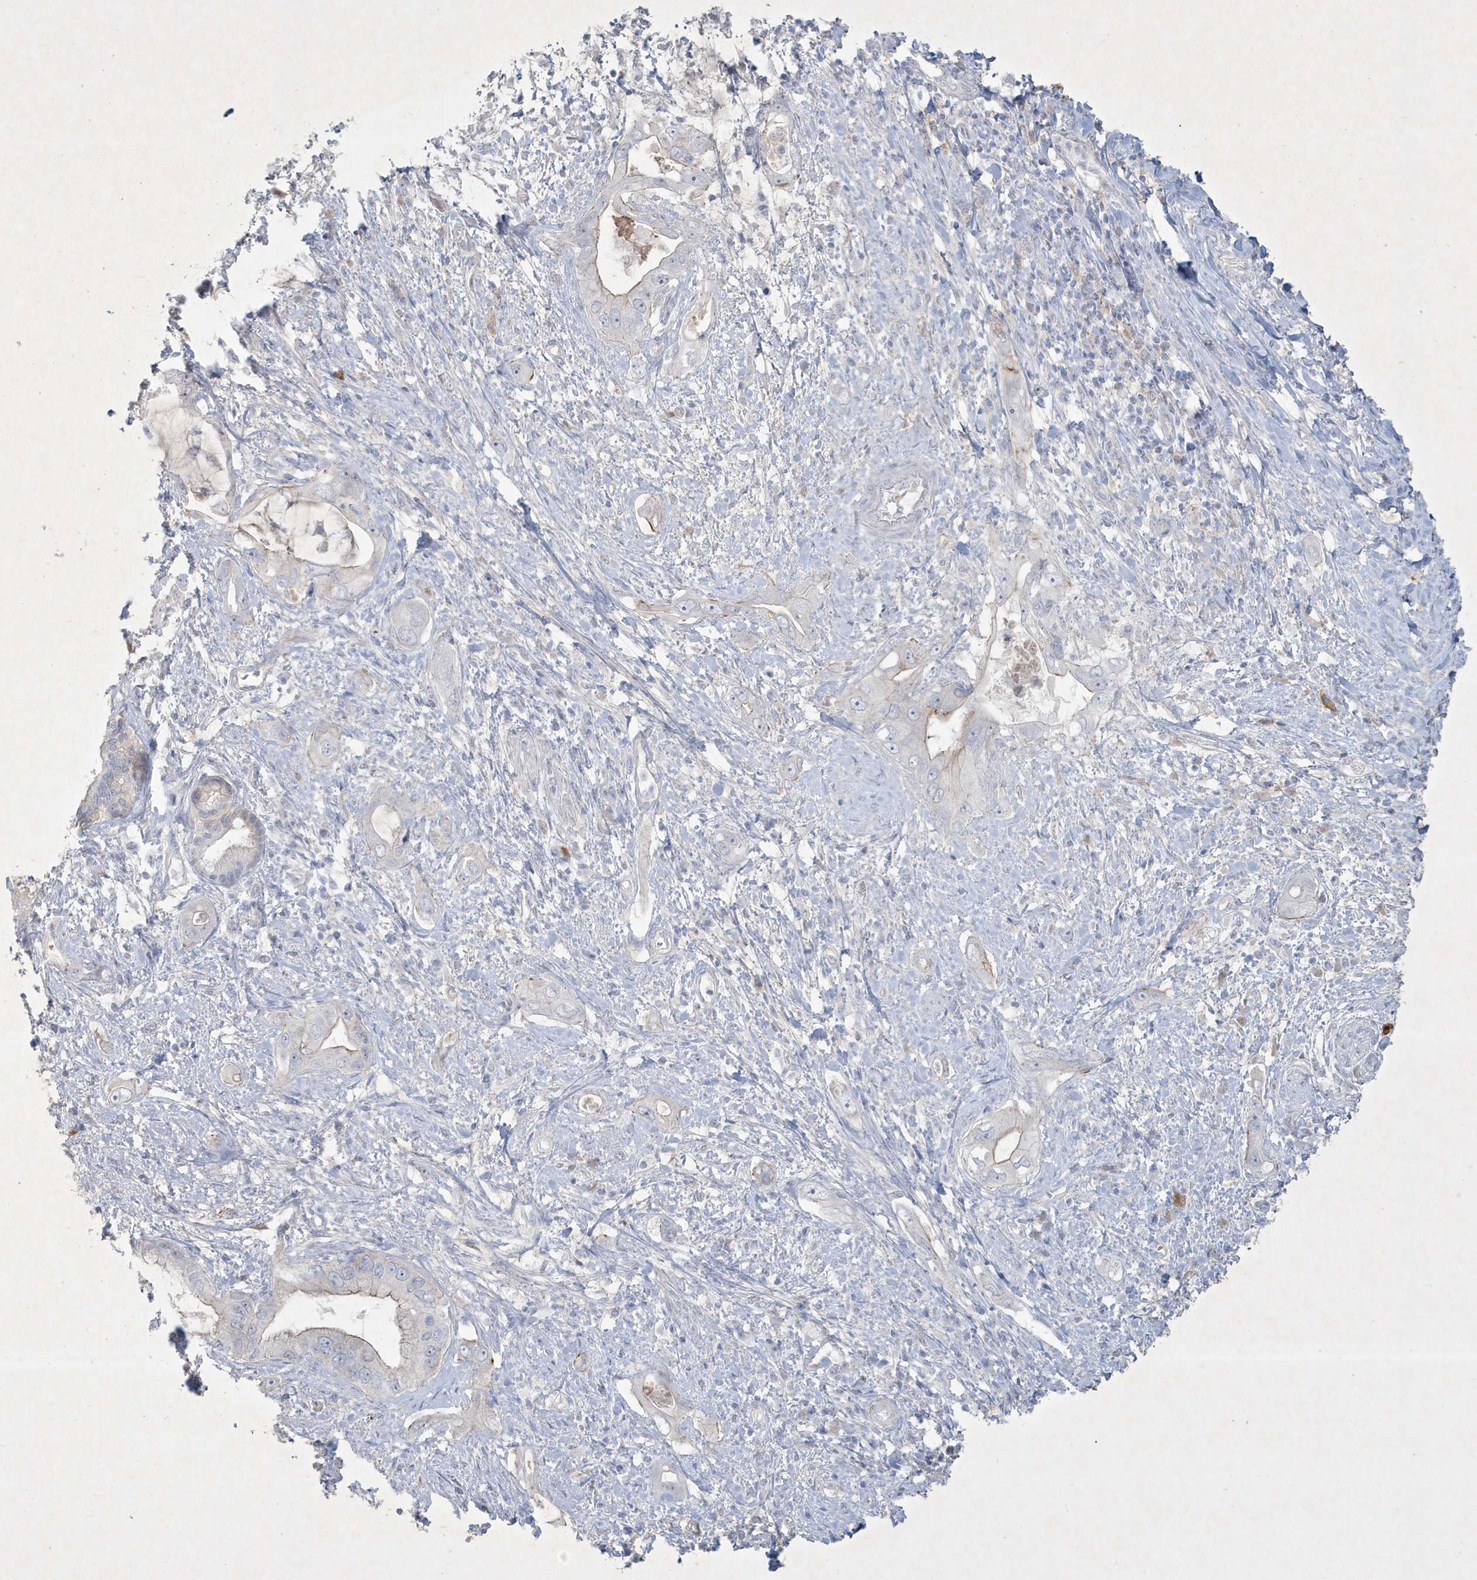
{"staining": {"intensity": "weak", "quantity": "<25%", "location": "cytoplasmic/membranous"}, "tissue": "pancreatic cancer", "cell_type": "Tumor cells", "image_type": "cancer", "snomed": [{"axis": "morphology", "description": "Inflammation, NOS"}, {"axis": "morphology", "description": "Adenocarcinoma, NOS"}, {"axis": "topography", "description": "Pancreas"}], "caption": "IHC image of neoplastic tissue: human adenocarcinoma (pancreatic) stained with DAB (3,3'-diaminobenzidine) shows no significant protein staining in tumor cells.", "gene": "CCDC24", "patient": {"sex": "female", "age": 56}}